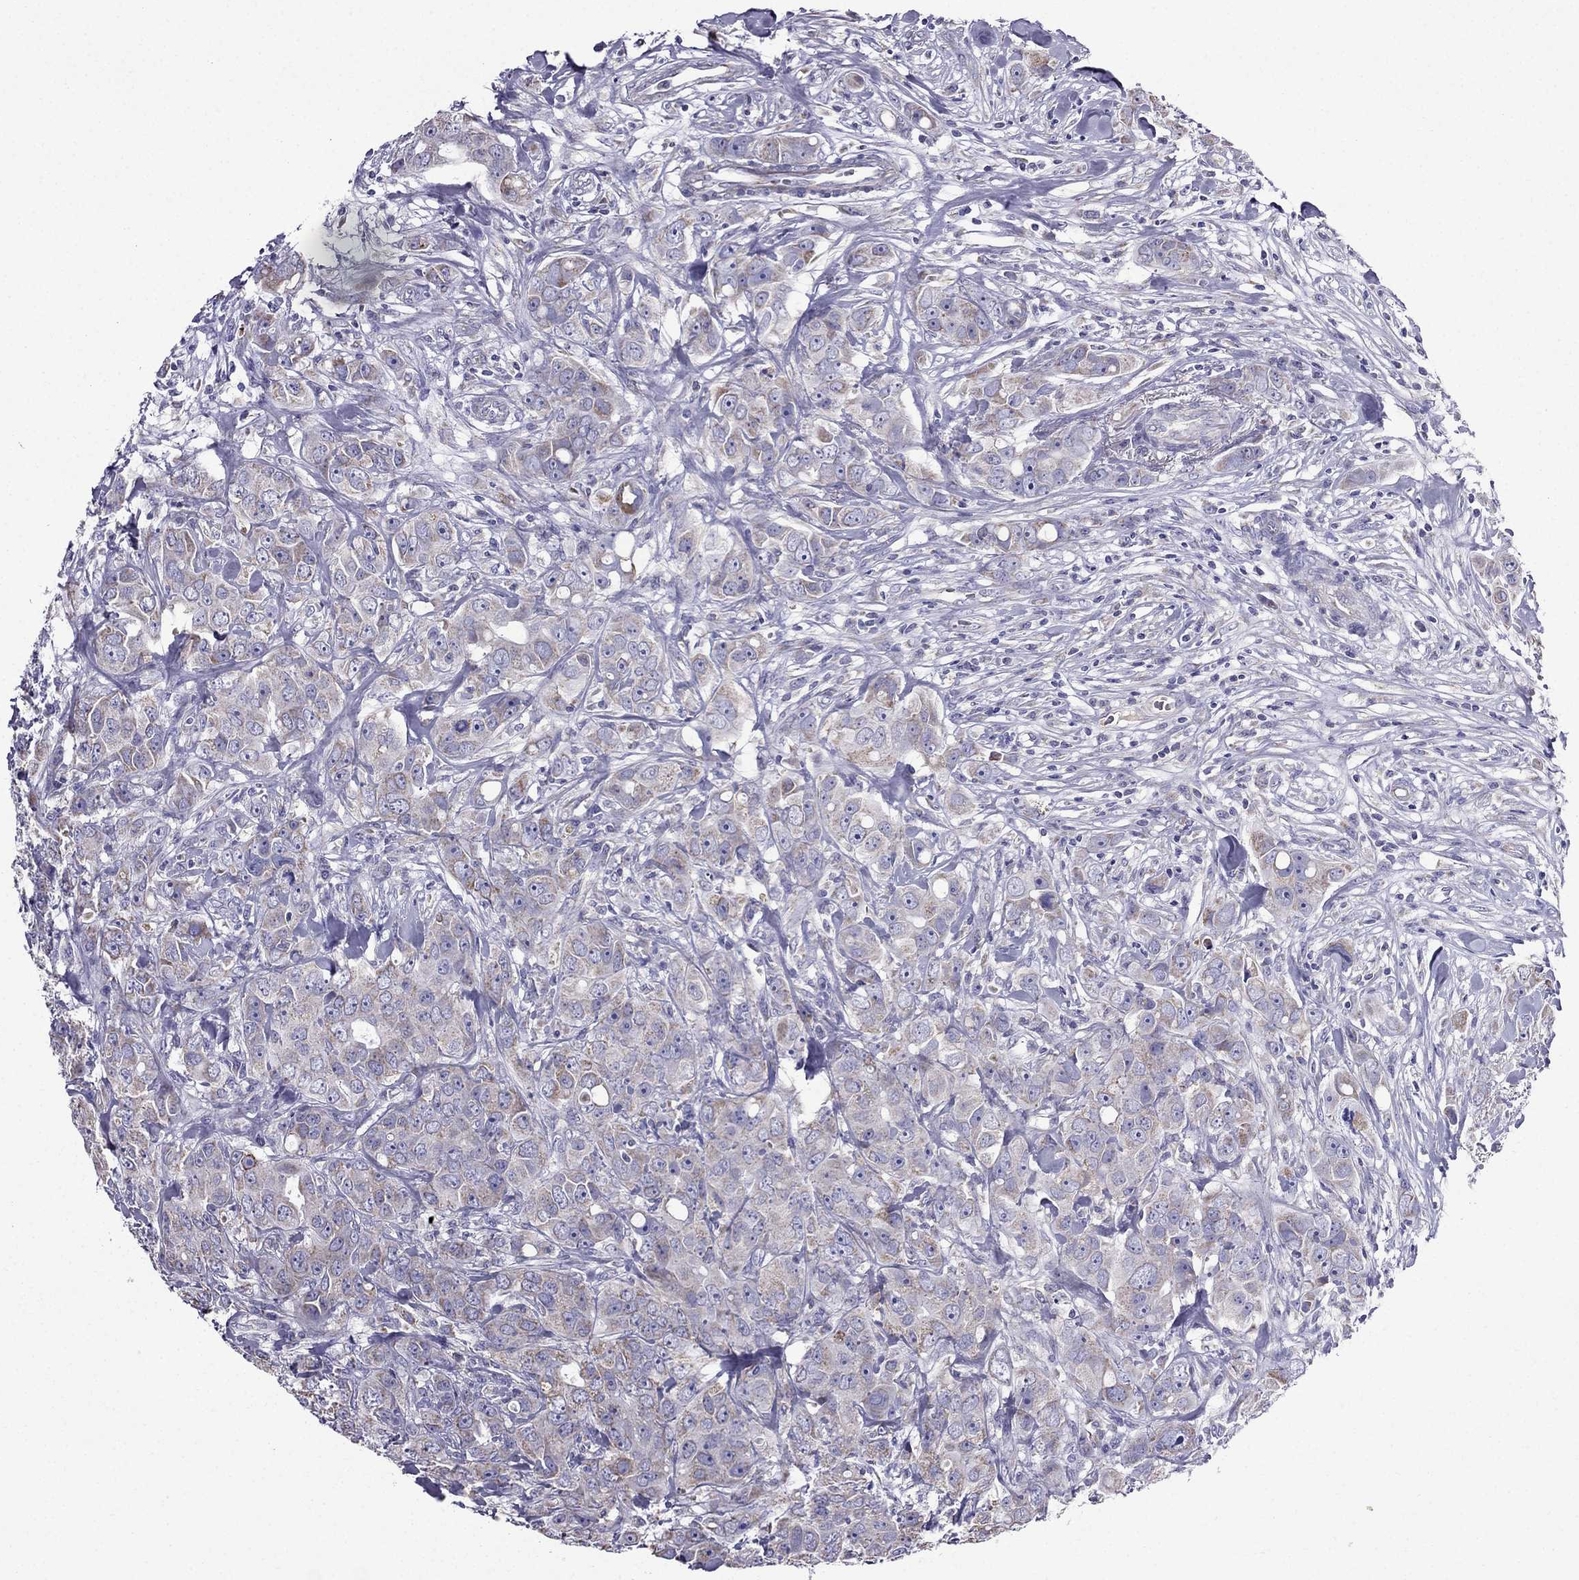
{"staining": {"intensity": "moderate", "quantity": "<25%", "location": "cytoplasmic/membranous"}, "tissue": "breast cancer", "cell_type": "Tumor cells", "image_type": "cancer", "snomed": [{"axis": "morphology", "description": "Duct carcinoma"}, {"axis": "topography", "description": "Breast"}], "caption": "The immunohistochemical stain shows moderate cytoplasmic/membranous staining in tumor cells of breast cancer tissue.", "gene": "DSC1", "patient": {"sex": "female", "age": 43}}